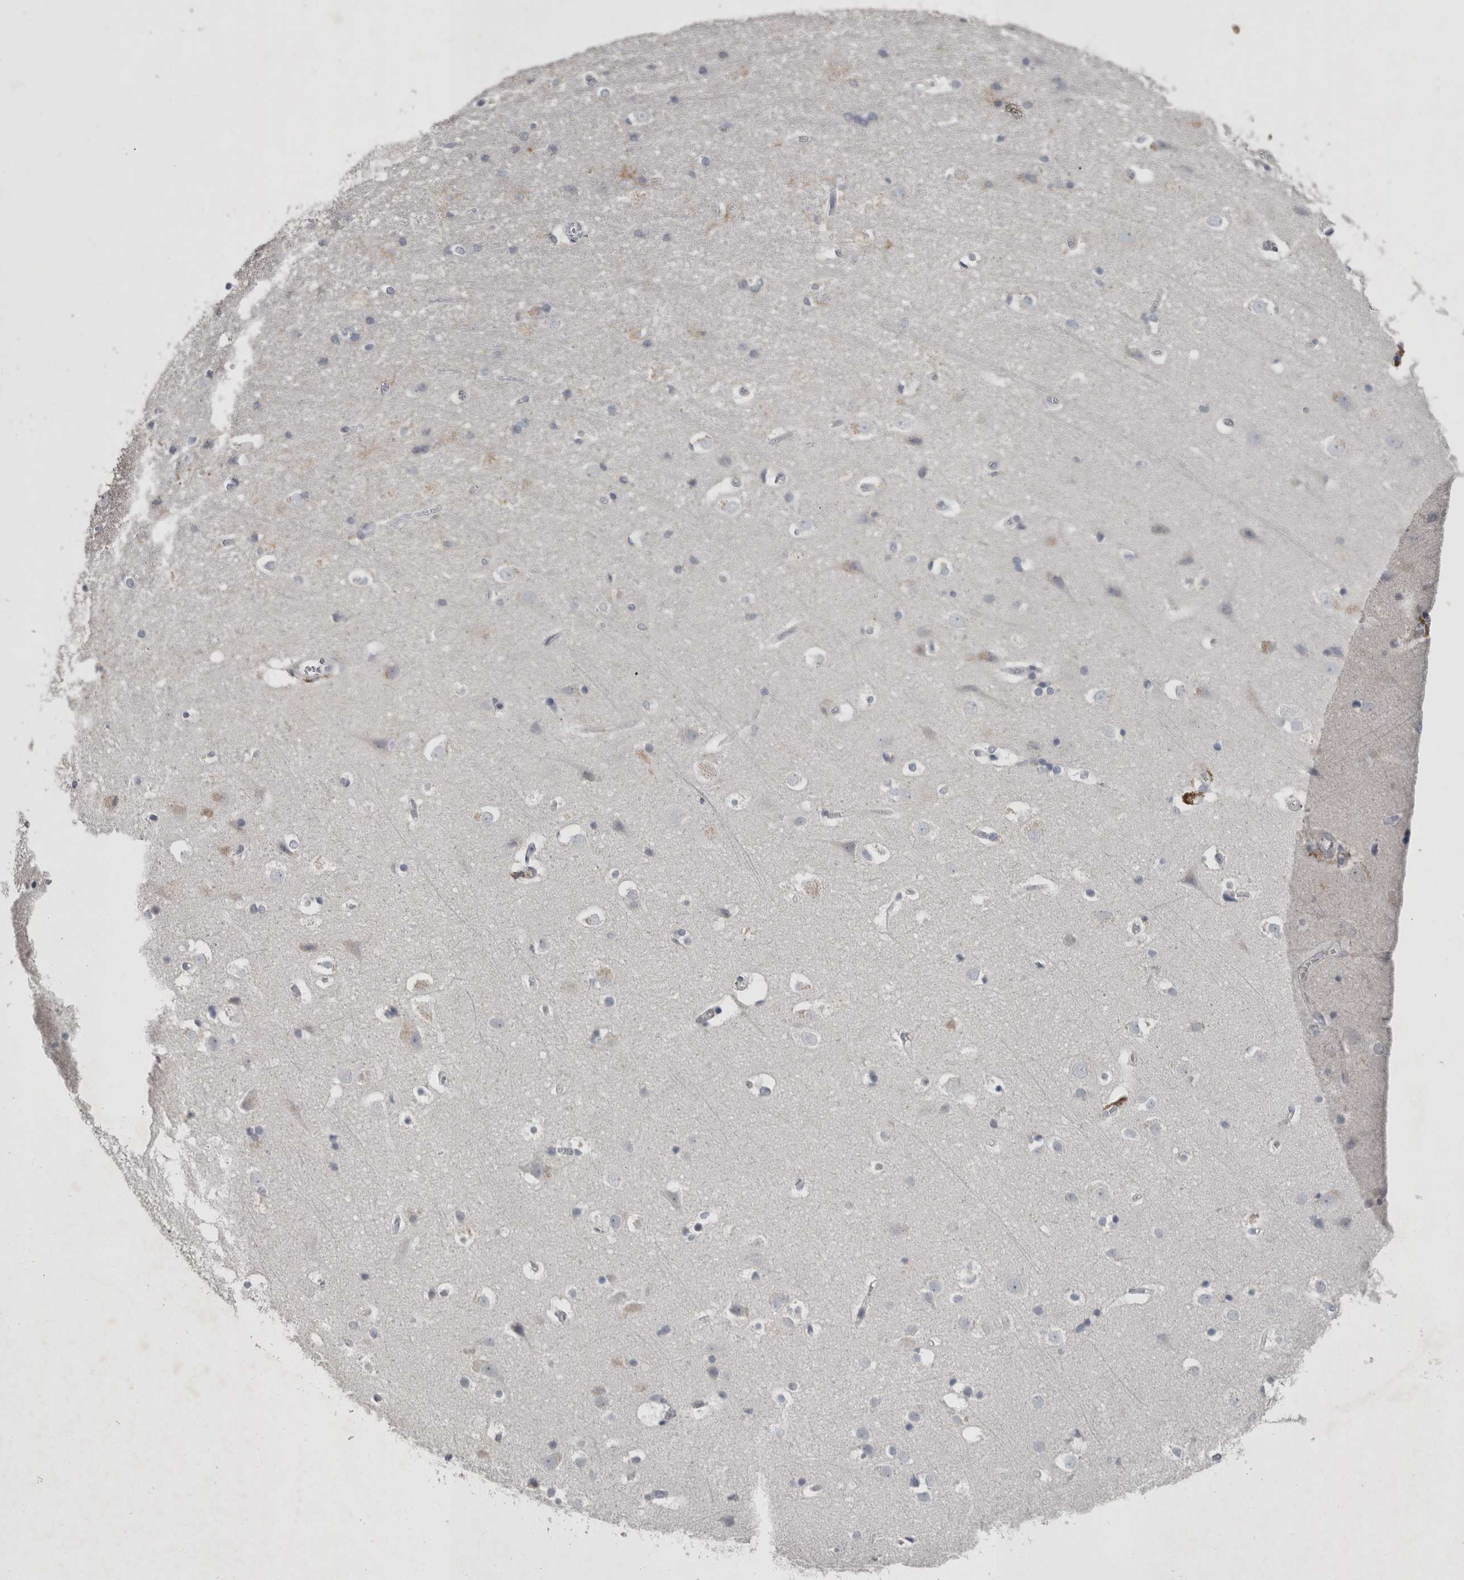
{"staining": {"intensity": "negative", "quantity": "none", "location": "none"}, "tissue": "cerebral cortex", "cell_type": "Endothelial cells", "image_type": "normal", "snomed": [{"axis": "morphology", "description": "Normal tissue, NOS"}, {"axis": "morphology", "description": "Developmental malformation"}, {"axis": "topography", "description": "Cerebral cortex"}], "caption": "High power microscopy histopathology image of an IHC photomicrograph of benign cerebral cortex, revealing no significant staining in endothelial cells.", "gene": "SLC22A11", "patient": {"sex": "female", "age": 30}}